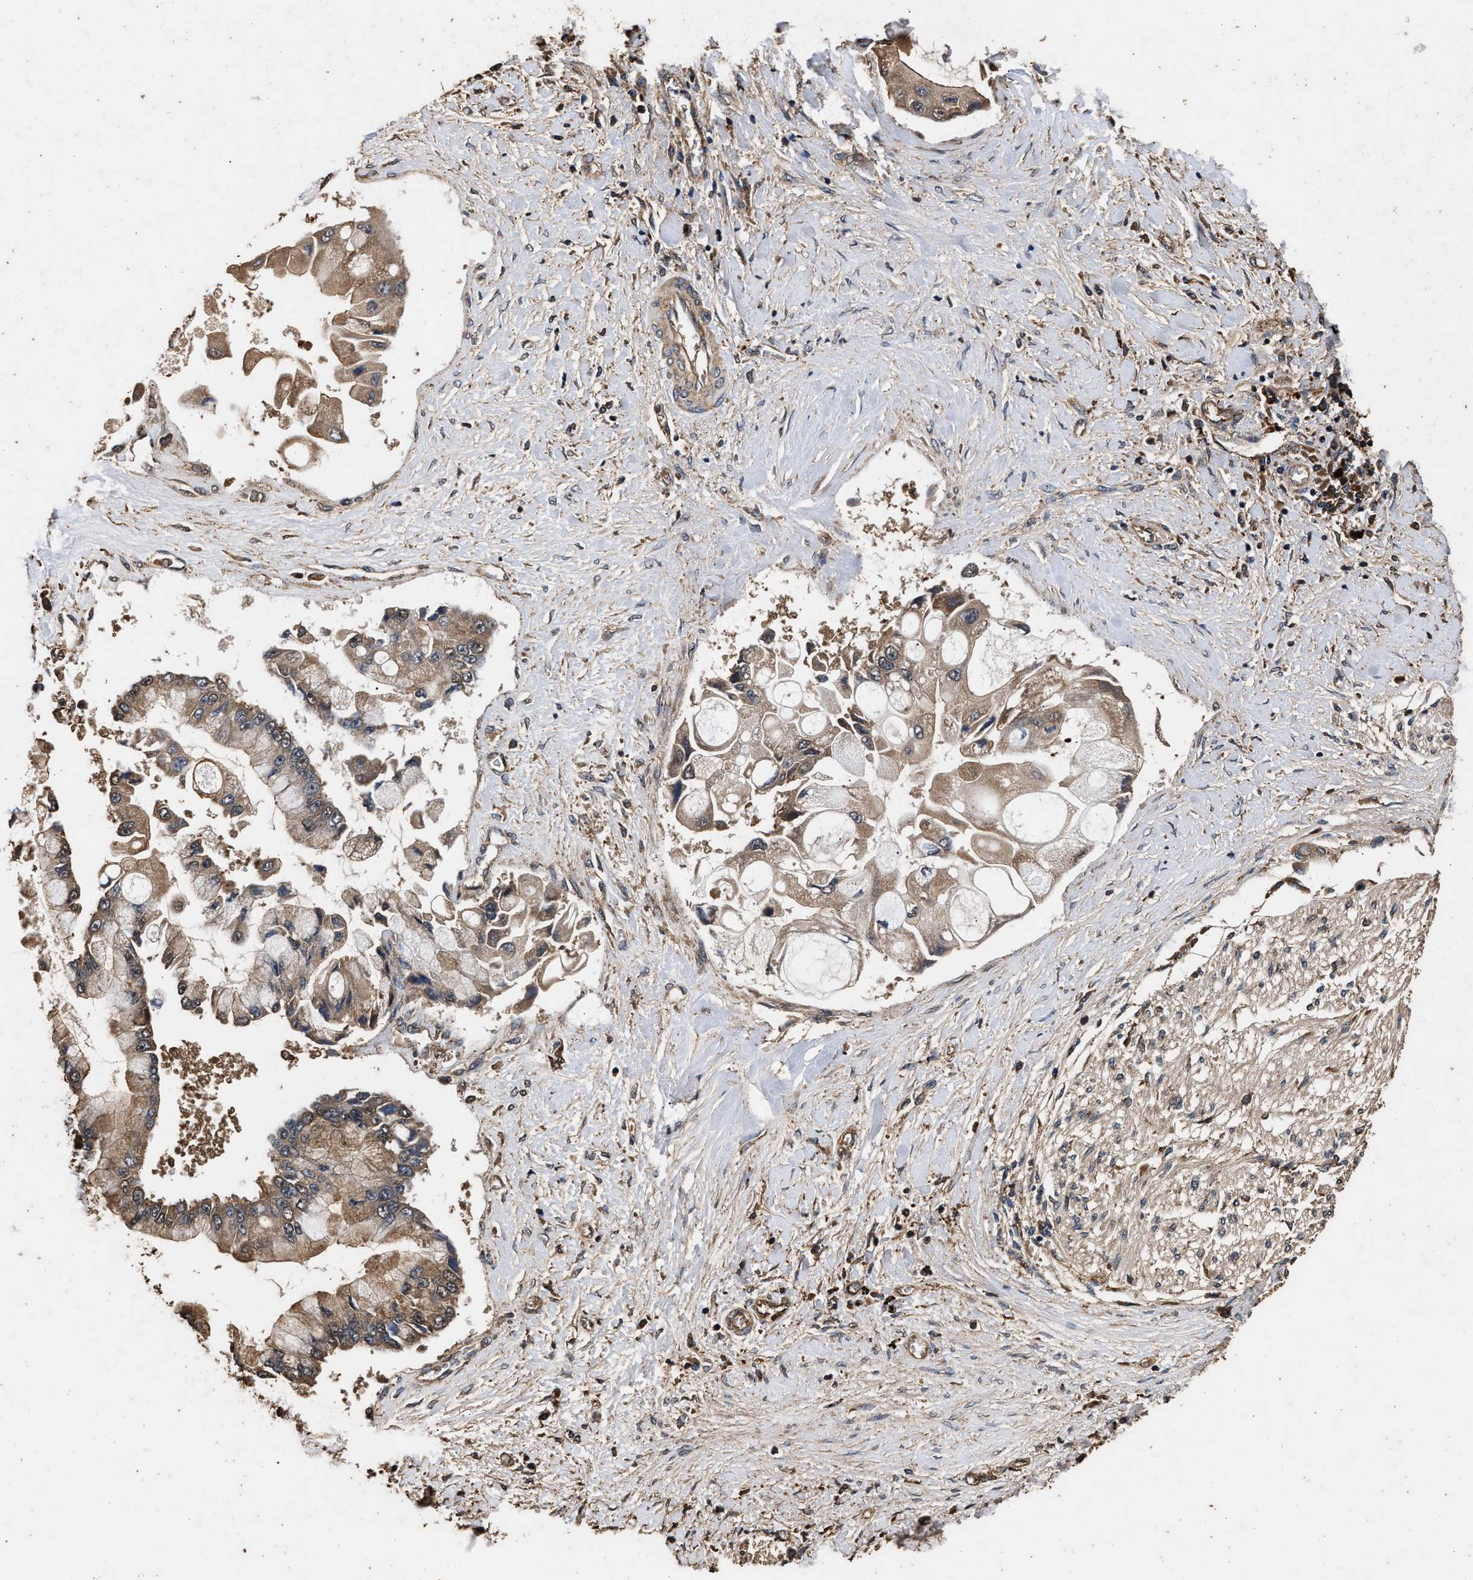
{"staining": {"intensity": "weak", "quantity": ">75%", "location": "cytoplasmic/membranous"}, "tissue": "liver cancer", "cell_type": "Tumor cells", "image_type": "cancer", "snomed": [{"axis": "morphology", "description": "Cholangiocarcinoma"}, {"axis": "topography", "description": "Liver"}], "caption": "Liver cholangiocarcinoma was stained to show a protein in brown. There is low levels of weak cytoplasmic/membranous positivity in about >75% of tumor cells. (IHC, brightfield microscopy, high magnification).", "gene": "KYAT1", "patient": {"sex": "male", "age": 50}}